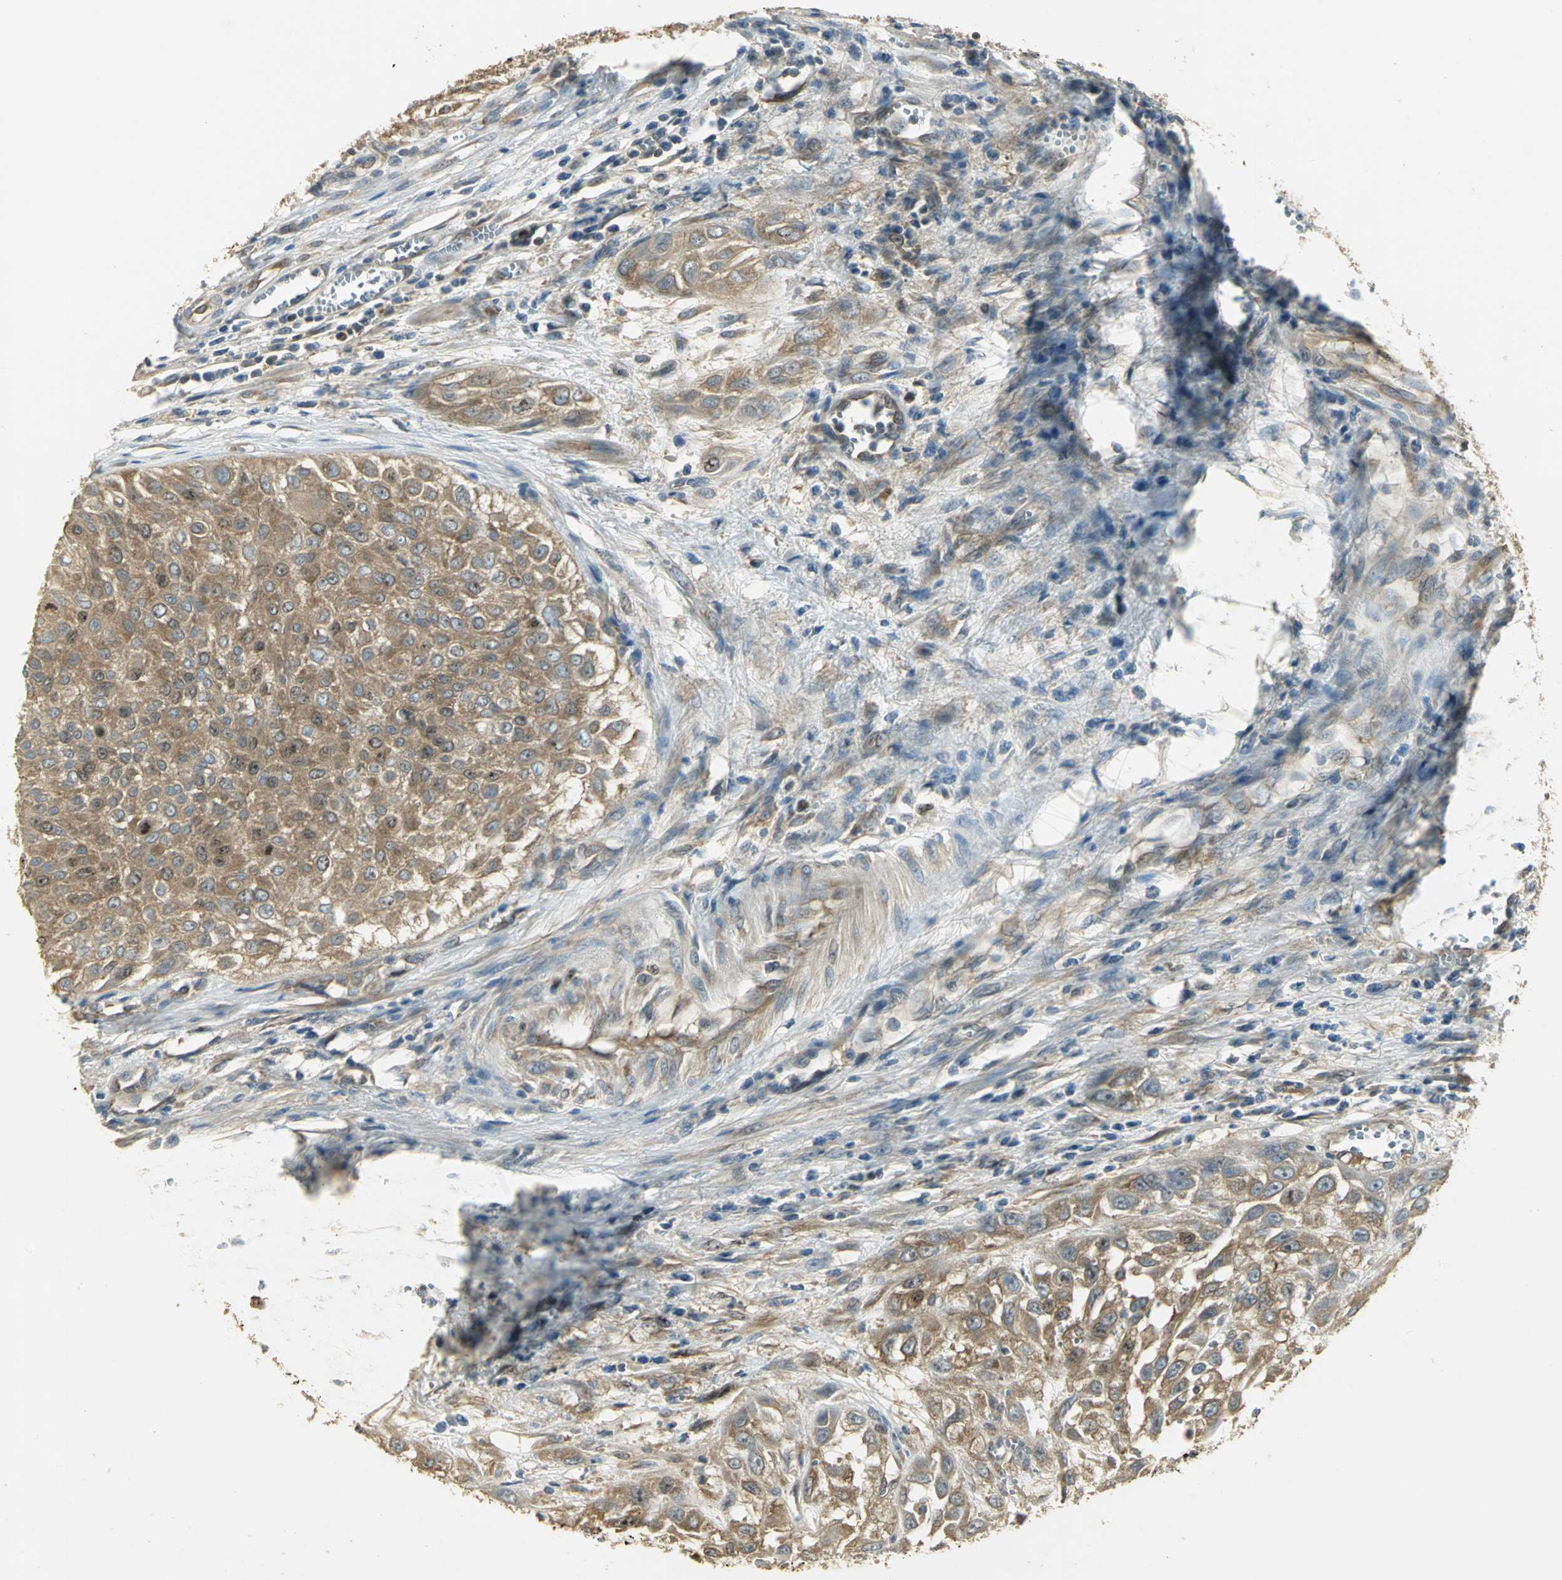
{"staining": {"intensity": "moderate", "quantity": ">75%", "location": "cytoplasmic/membranous"}, "tissue": "urothelial cancer", "cell_type": "Tumor cells", "image_type": "cancer", "snomed": [{"axis": "morphology", "description": "Urothelial carcinoma, High grade"}, {"axis": "topography", "description": "Urinary bladder"}], "caption": "This is a photomicrograph of immunohistochemistry staining of urothelial carcinoma (high-grade), which shows moderate positivity in the cytoplasmic/membranous of tumor cells.", "gene": "RARS1", "patient": {"sex": "male", "age": 57}}